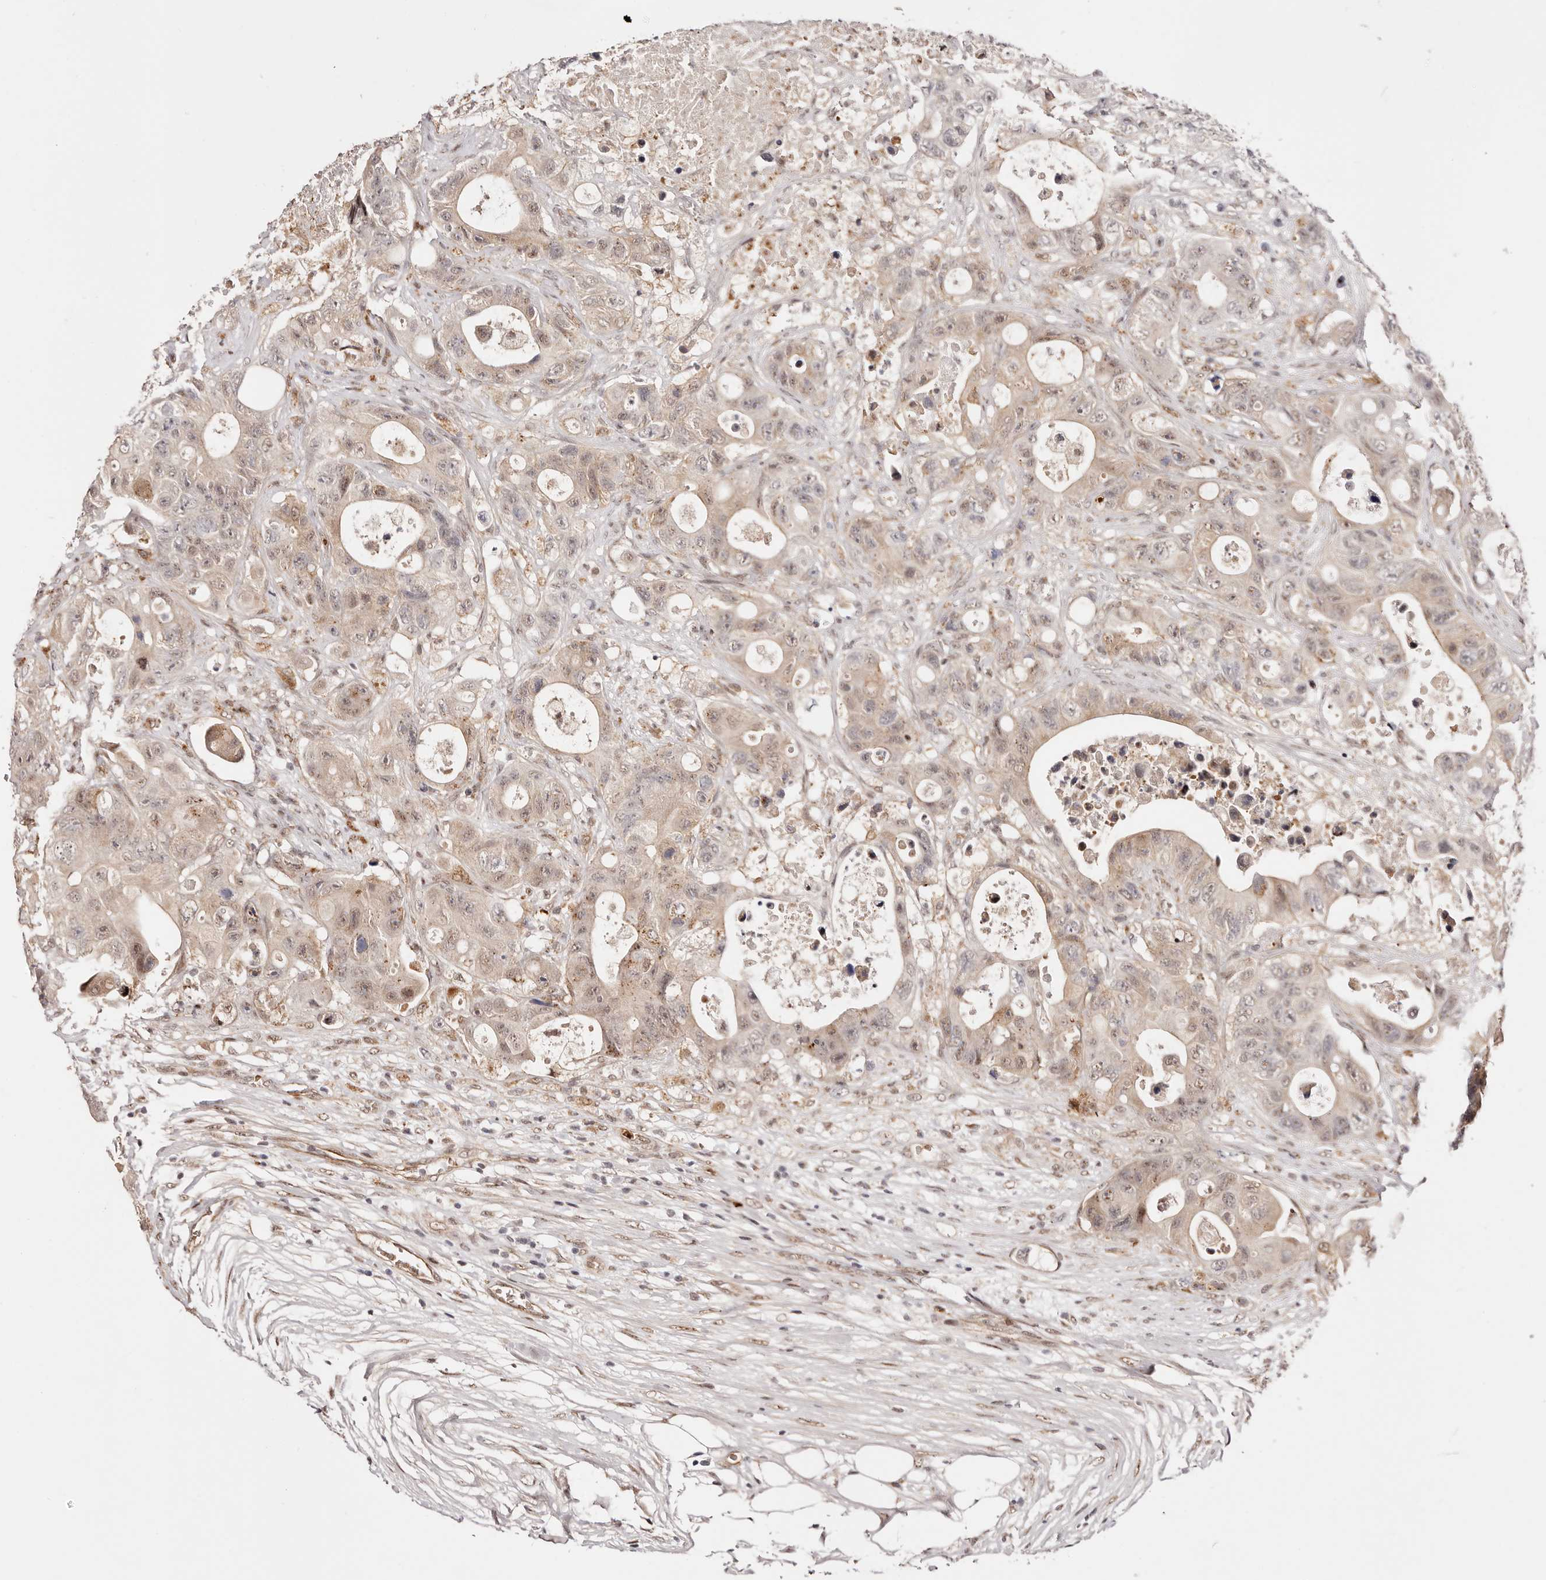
{"staining": {"intensity": "weak", "quantity": ">75%", "location": "cytoplasmic/membranous,nuclear"}, "tissue": "colorectal cancer", "cell_type": "Tumor cells", "image_type": "cancer", "snomed": [{"axis": "morphology", "description": "Adenocarcinoma, NOS"}, {"axis": "topography", "description": "Colon"}], "caption": "Immunohistochemical staining of human adenocarcinoma (colorectal) reveals low levels of weak cytoplasmic/membranous and nuclear protein positivity in about >75% of tumor cells.", "gene": "WRN", "patient": {"sex": "female", "age": 46}}